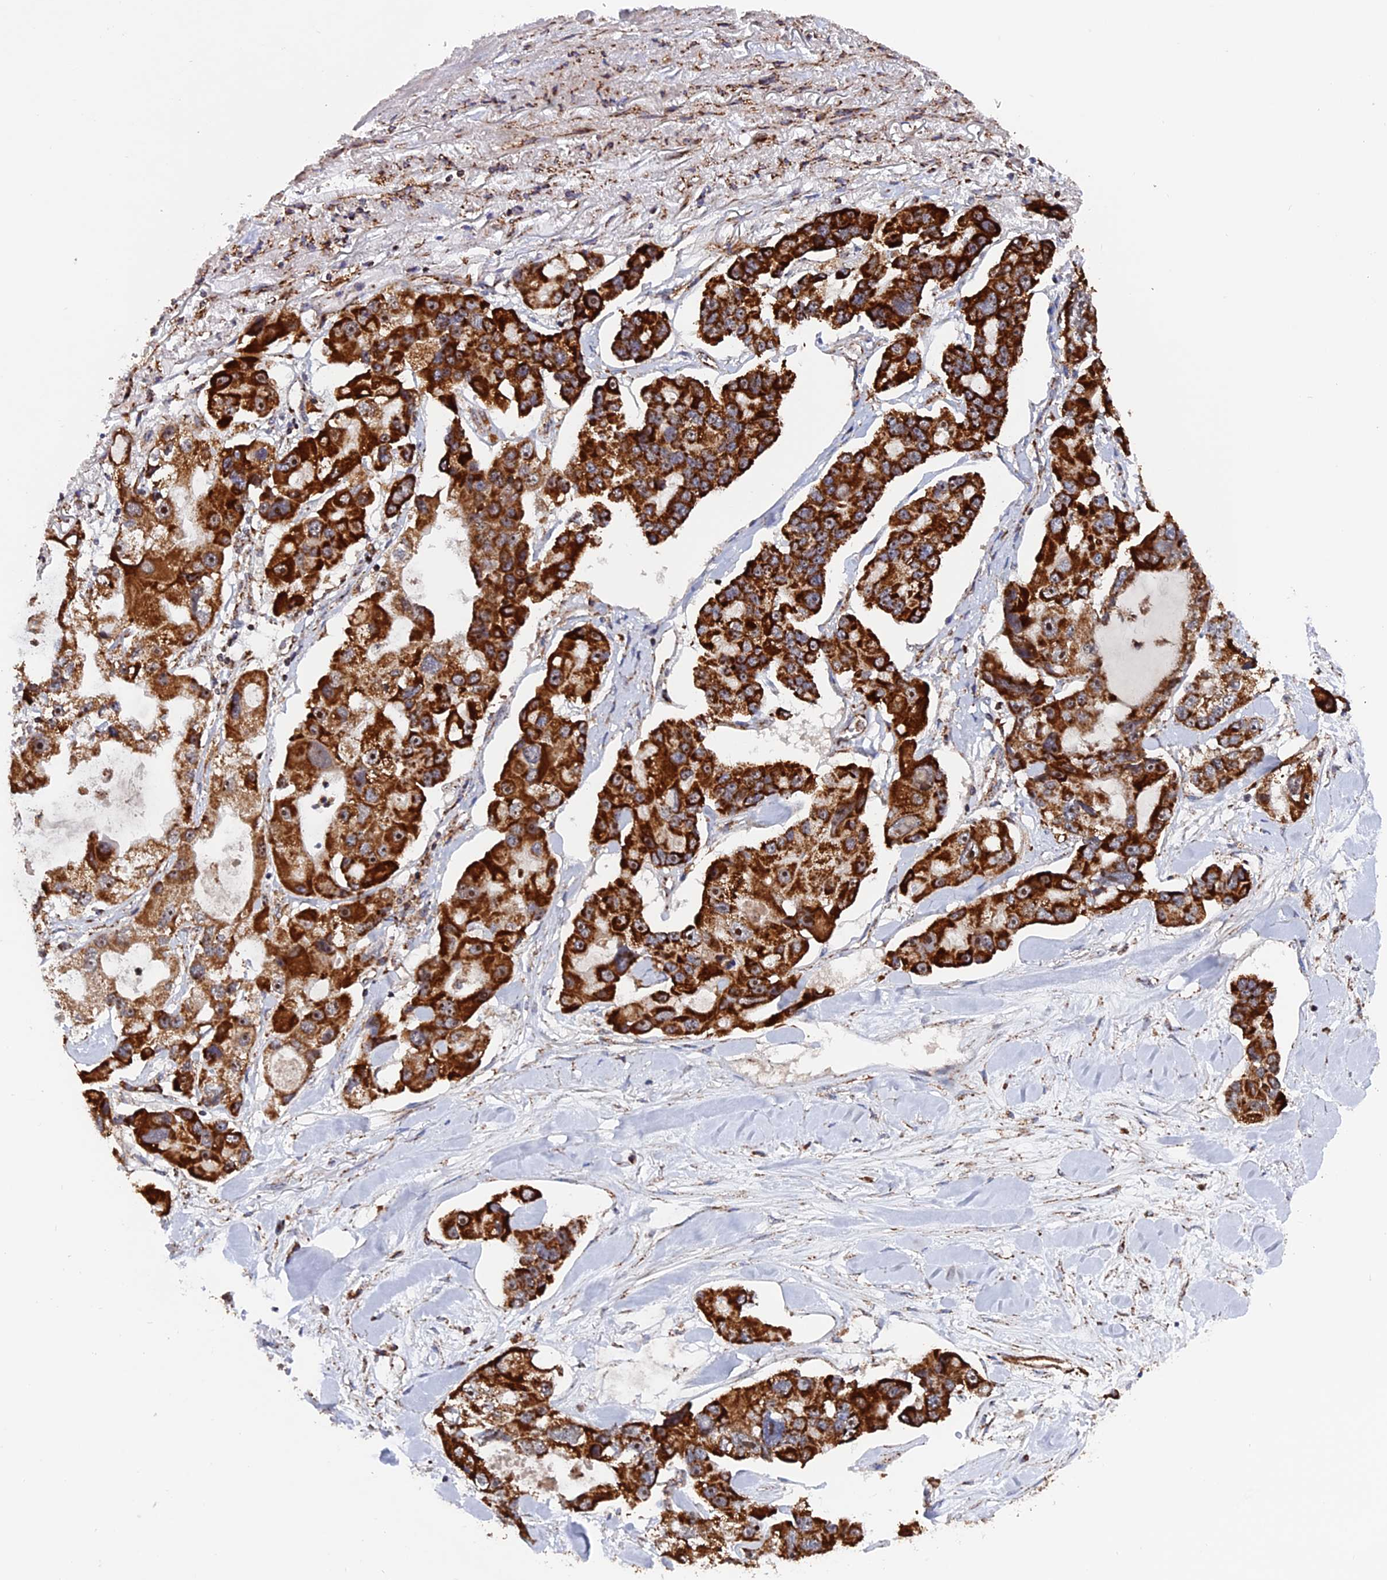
{"staining": {"intensity": "strong", "quantity": ">75%", "location": "cytoplasmic/membranous,nuclear"}, "tissue": "lung cancer", "cell_type": "Tumor cells", "image_type": "cancer", "snomed": [{"axis": "morphology", "description": "Adenocarcinoma, NOS"}, {"axis": "topography", "description": "Lung"}], "caption": "Immunohistochemical staining of lung adenocarcinoma exhibits strong cytoplasmic/membranous and nuclear protein staining in about >75% of tumor cells.", "gene": "DTYMK", "patient": {"sex": "female", "age": 54}}